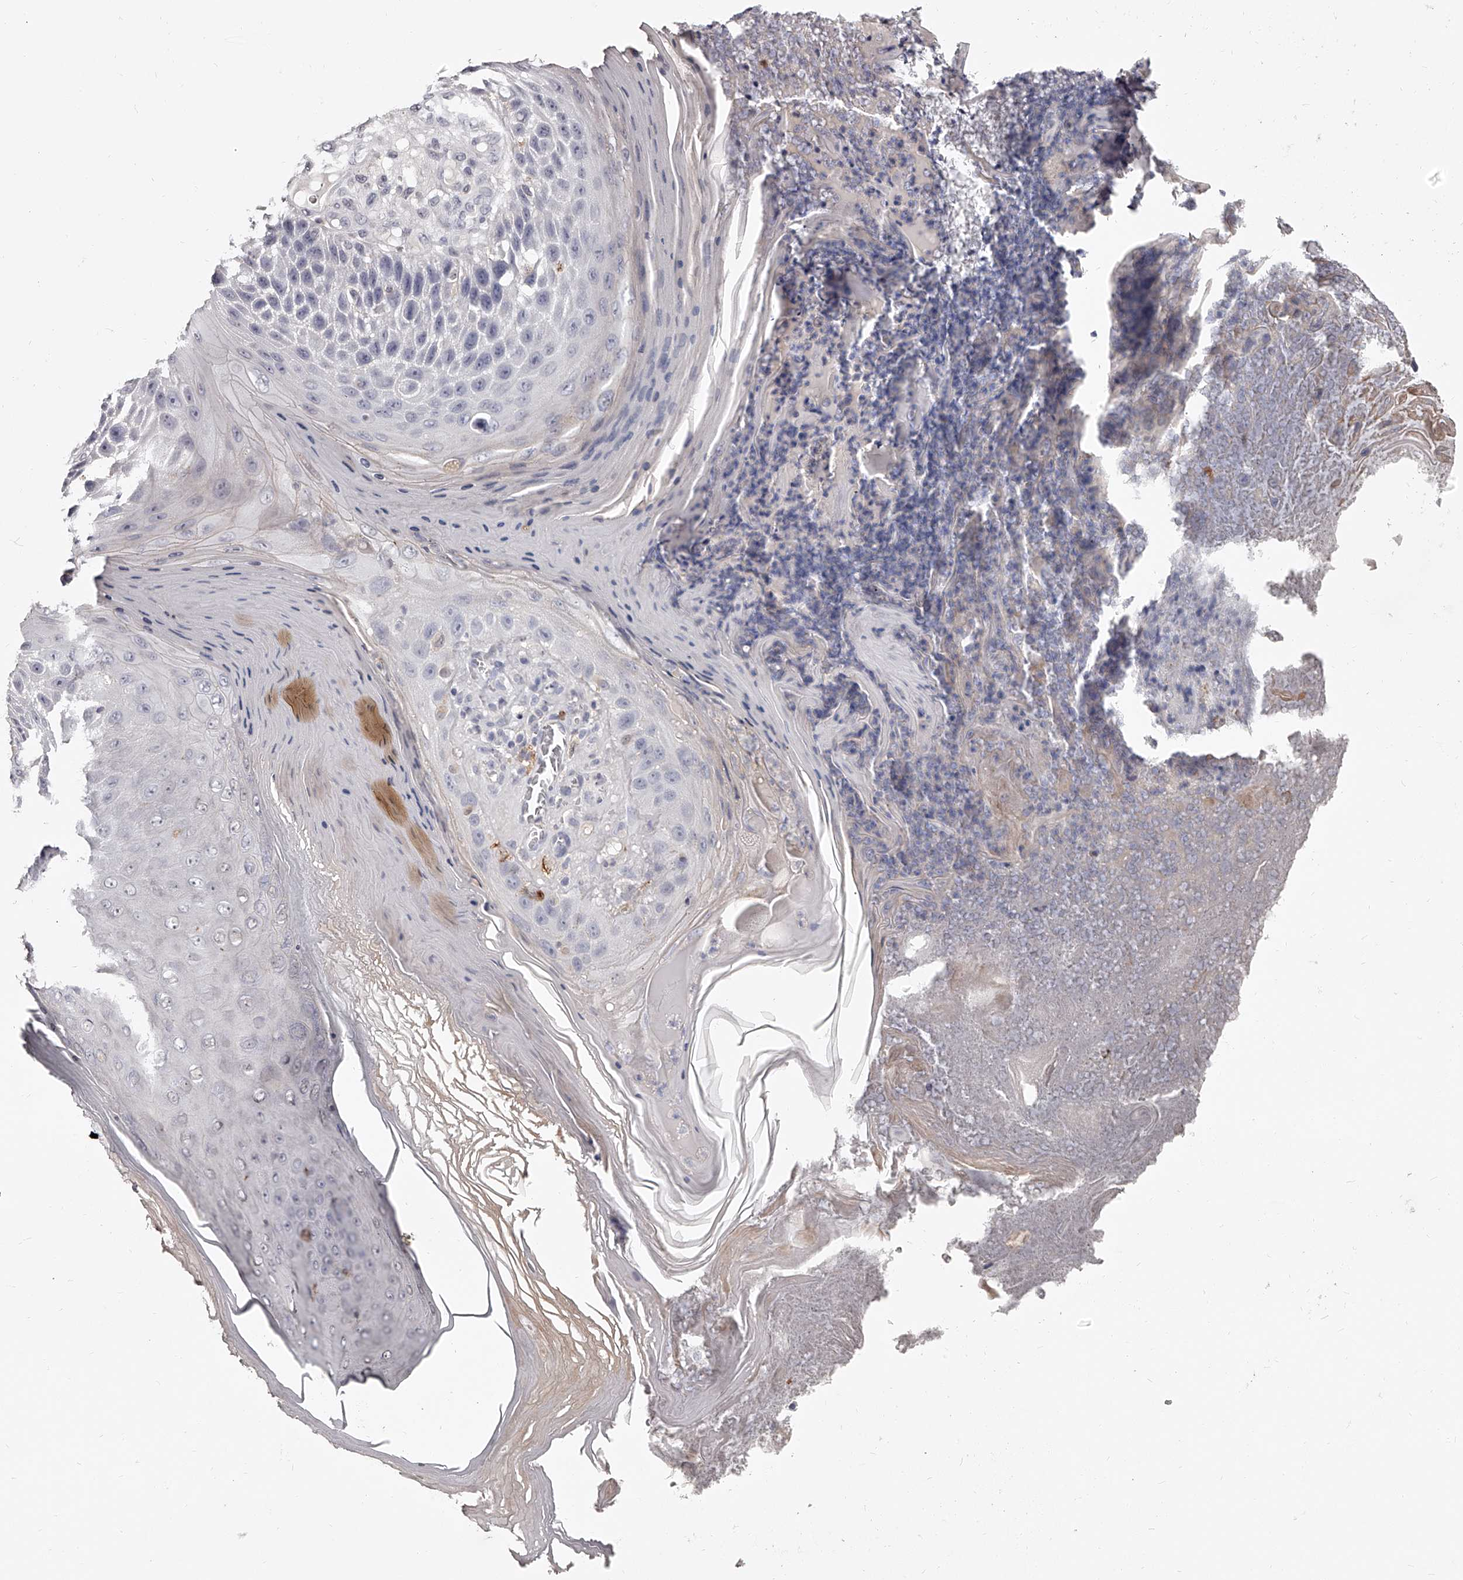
{"staining": {"intensity": "negative", "quantity": "none", "location": "none"}, "tissue": "skin cancer", "cell_type": "Tumor cells", "image_type": "cancer", "snomed": [{"axis": "morphology", "description": "Squamous cell carcinoma, NOS"}, {"axis": "topography", "description": "Skin"}], "caption": "Skin cancer (squamous cell carcinoma) stained for a protein using immunohistochemistry reveals no positivity tumor cells.", "gene": "PACSIN1", "patient": {"sex": "female", "age": 88}}